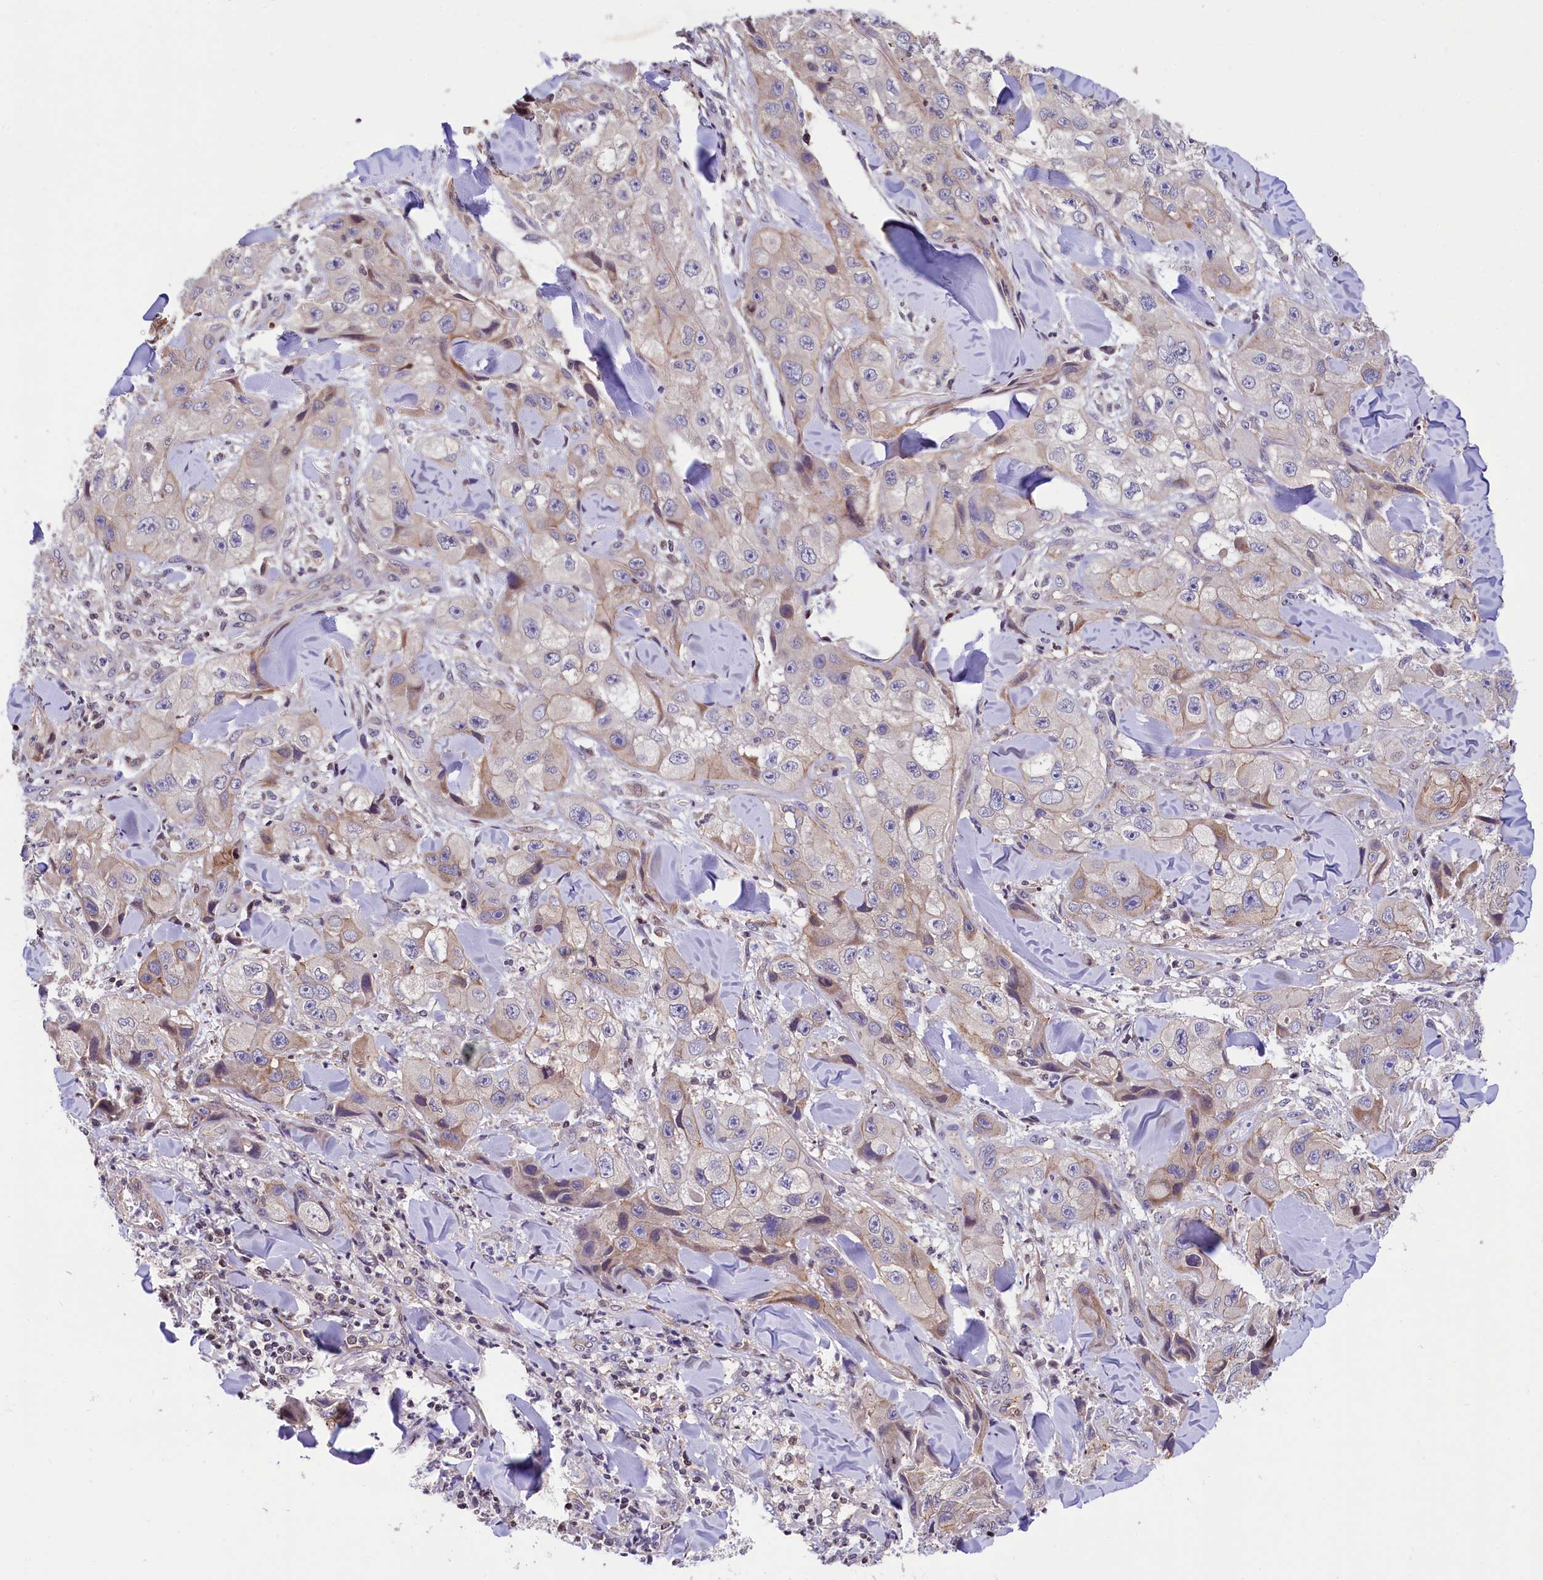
{"staining": {"intensity": "weak", "quantity": "<25%", "location": "cytoplasmic/membranous"}, "tissue": "skin cancer", "cell_type": "Tumor cells", "image_type": "cancer", "snomed": [{"axis": "morphology", "description": "Squamous cell carcinoma, NOS"}, {"axis": "topography", "description": "Skin"}, {"axis": "topography", "description": "Subcutis"}], "caption": "Skin cancer (squamous cell carcinoma) was stained to show a protein in brown. There is no significant expression in tumor cells.", "gene": "ZNF2", "patient": {"sex": "male", "age": 73}}